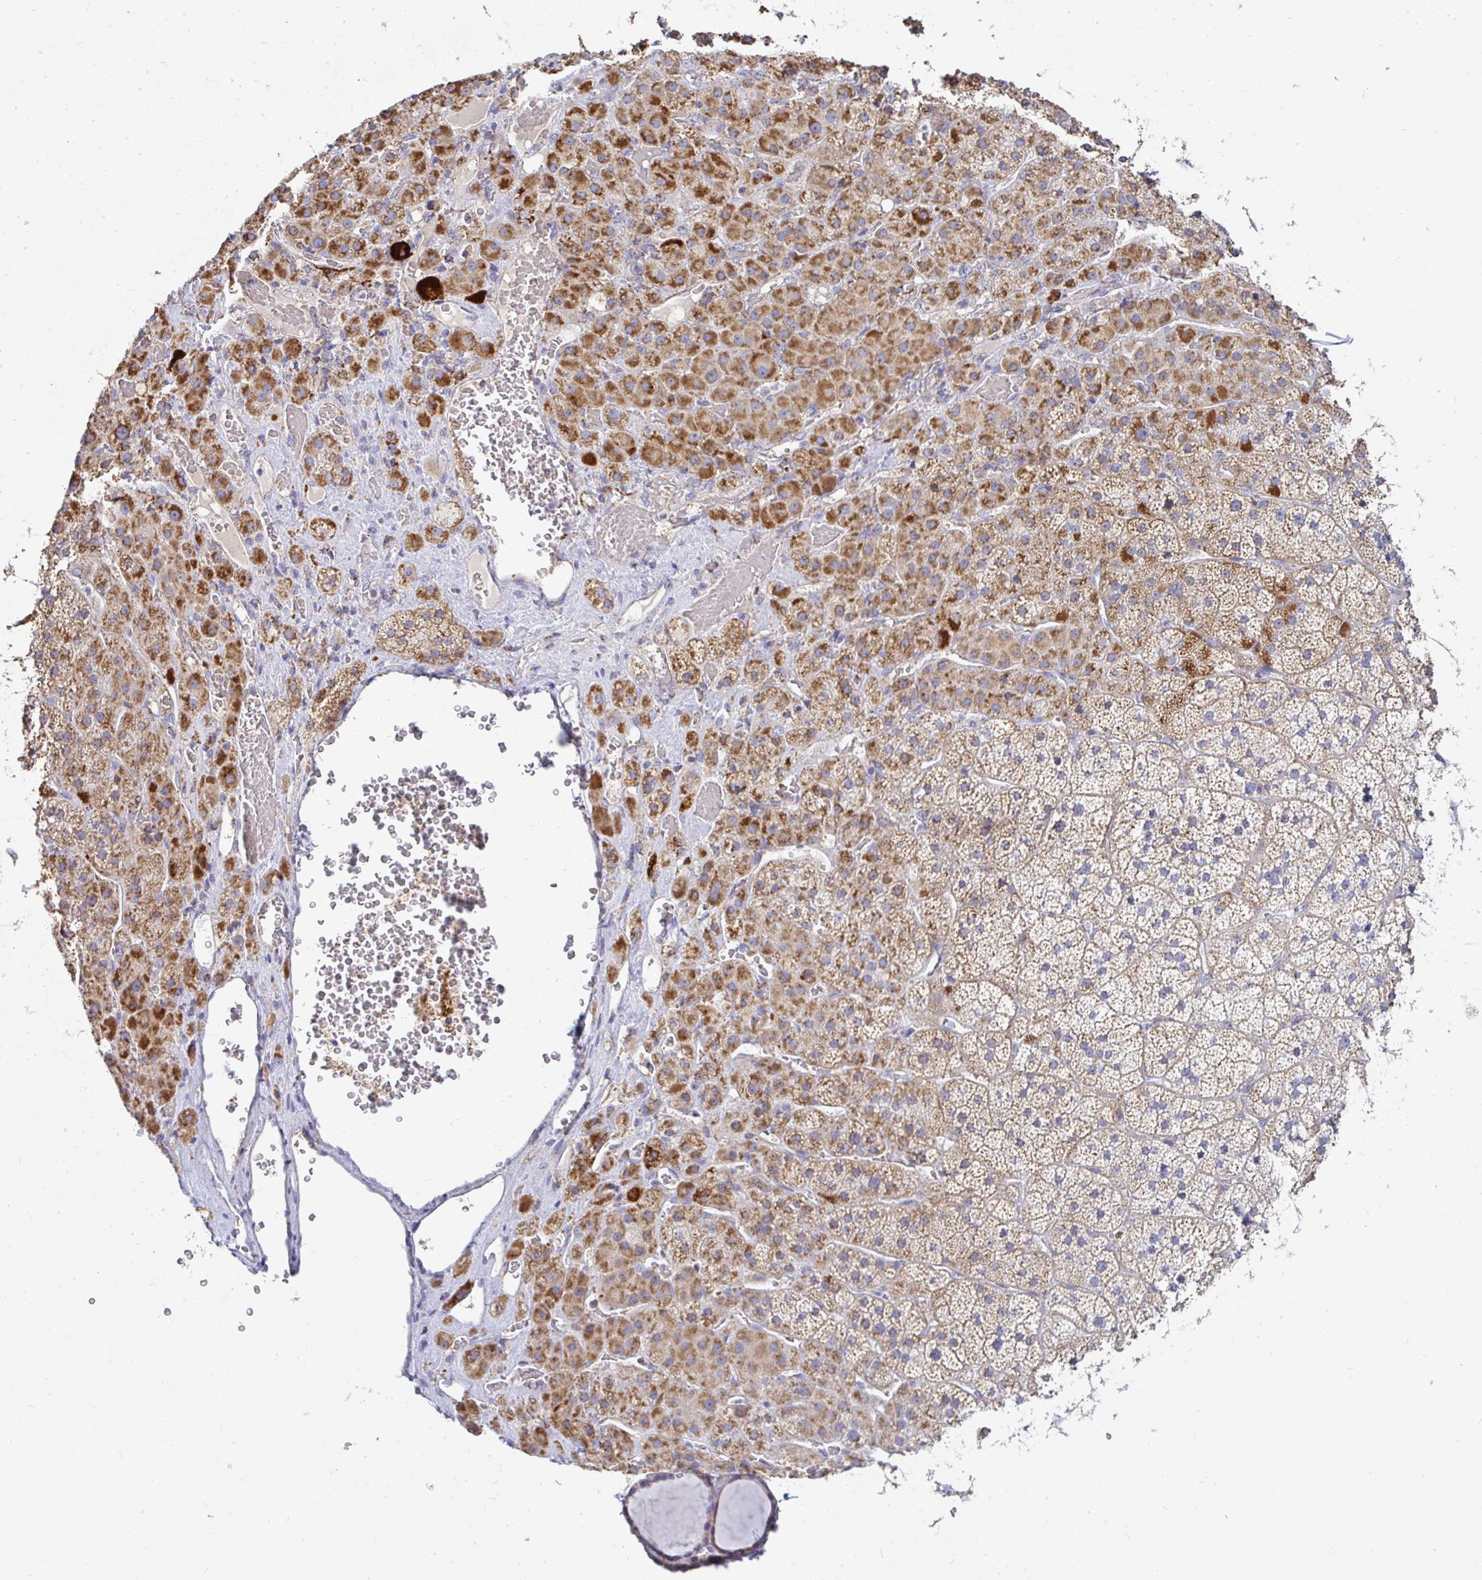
{"staining": {"intensity": "strong", "quantity": "25%-75%", "location": "cytoplasmic/membranous"}, "tissue": "adrenal gland", "cell_type": "Glandular cells", "image_type": "normal", "snomed": [{"axis": "morphology", "description": "Normal tissue, NOS"}, {"axis": "topography", "description": "Adrenal gland"}], "caption": "Immunohistochemistry image of benign adrenal gland: adrenal gland stained using immunohistochemistry reveals high levels of strong protein expression localized specifically in the cytoplasmic/membranous of glandular cells, appearing as a cytoplasmic/membranous brown color.", "gene": "OR10R2", "patient": {"sex": "male", "age": 57}}